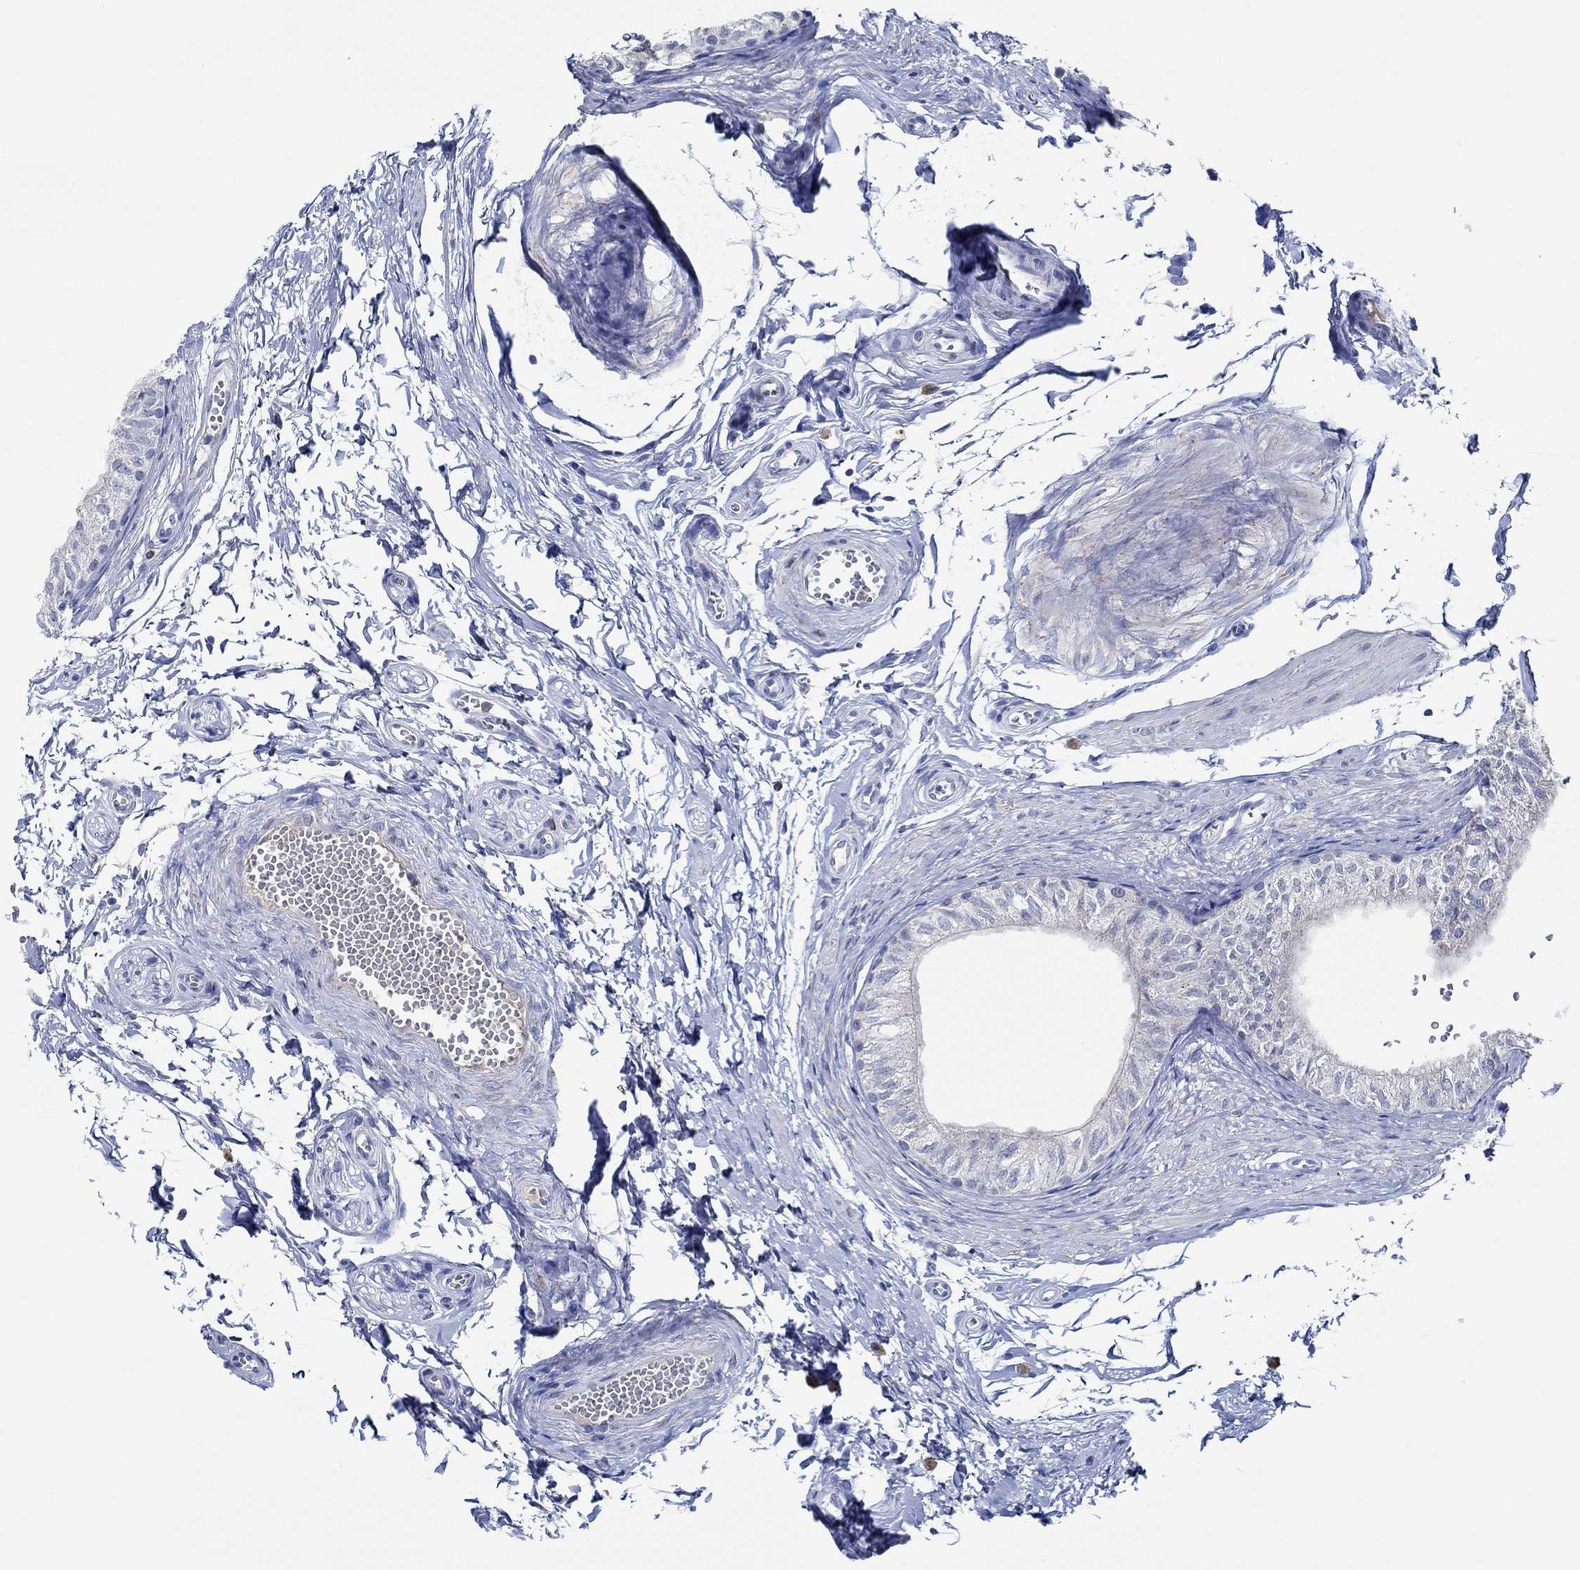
{"staining": {"intensity": "negative", "quantity": "none", "location": "none"}, "tissue": "epididymis", "cell_type": "Glandular cells", "image_type": "normal", "snomed": [{"axis": "morphology", "description": "Normal tissue, NOS"}, {"axis": "topography", "description": "Epididymis"}], "caption": "DAB (3,3'-diaminobenzidine) immunohistochemical staining of normal human epididymis exhibits no significant positivity in glandular cells. (DAB IHC, high magnification).", "gene": "CPM", "patient": {"sex": "male", "age": 22}}